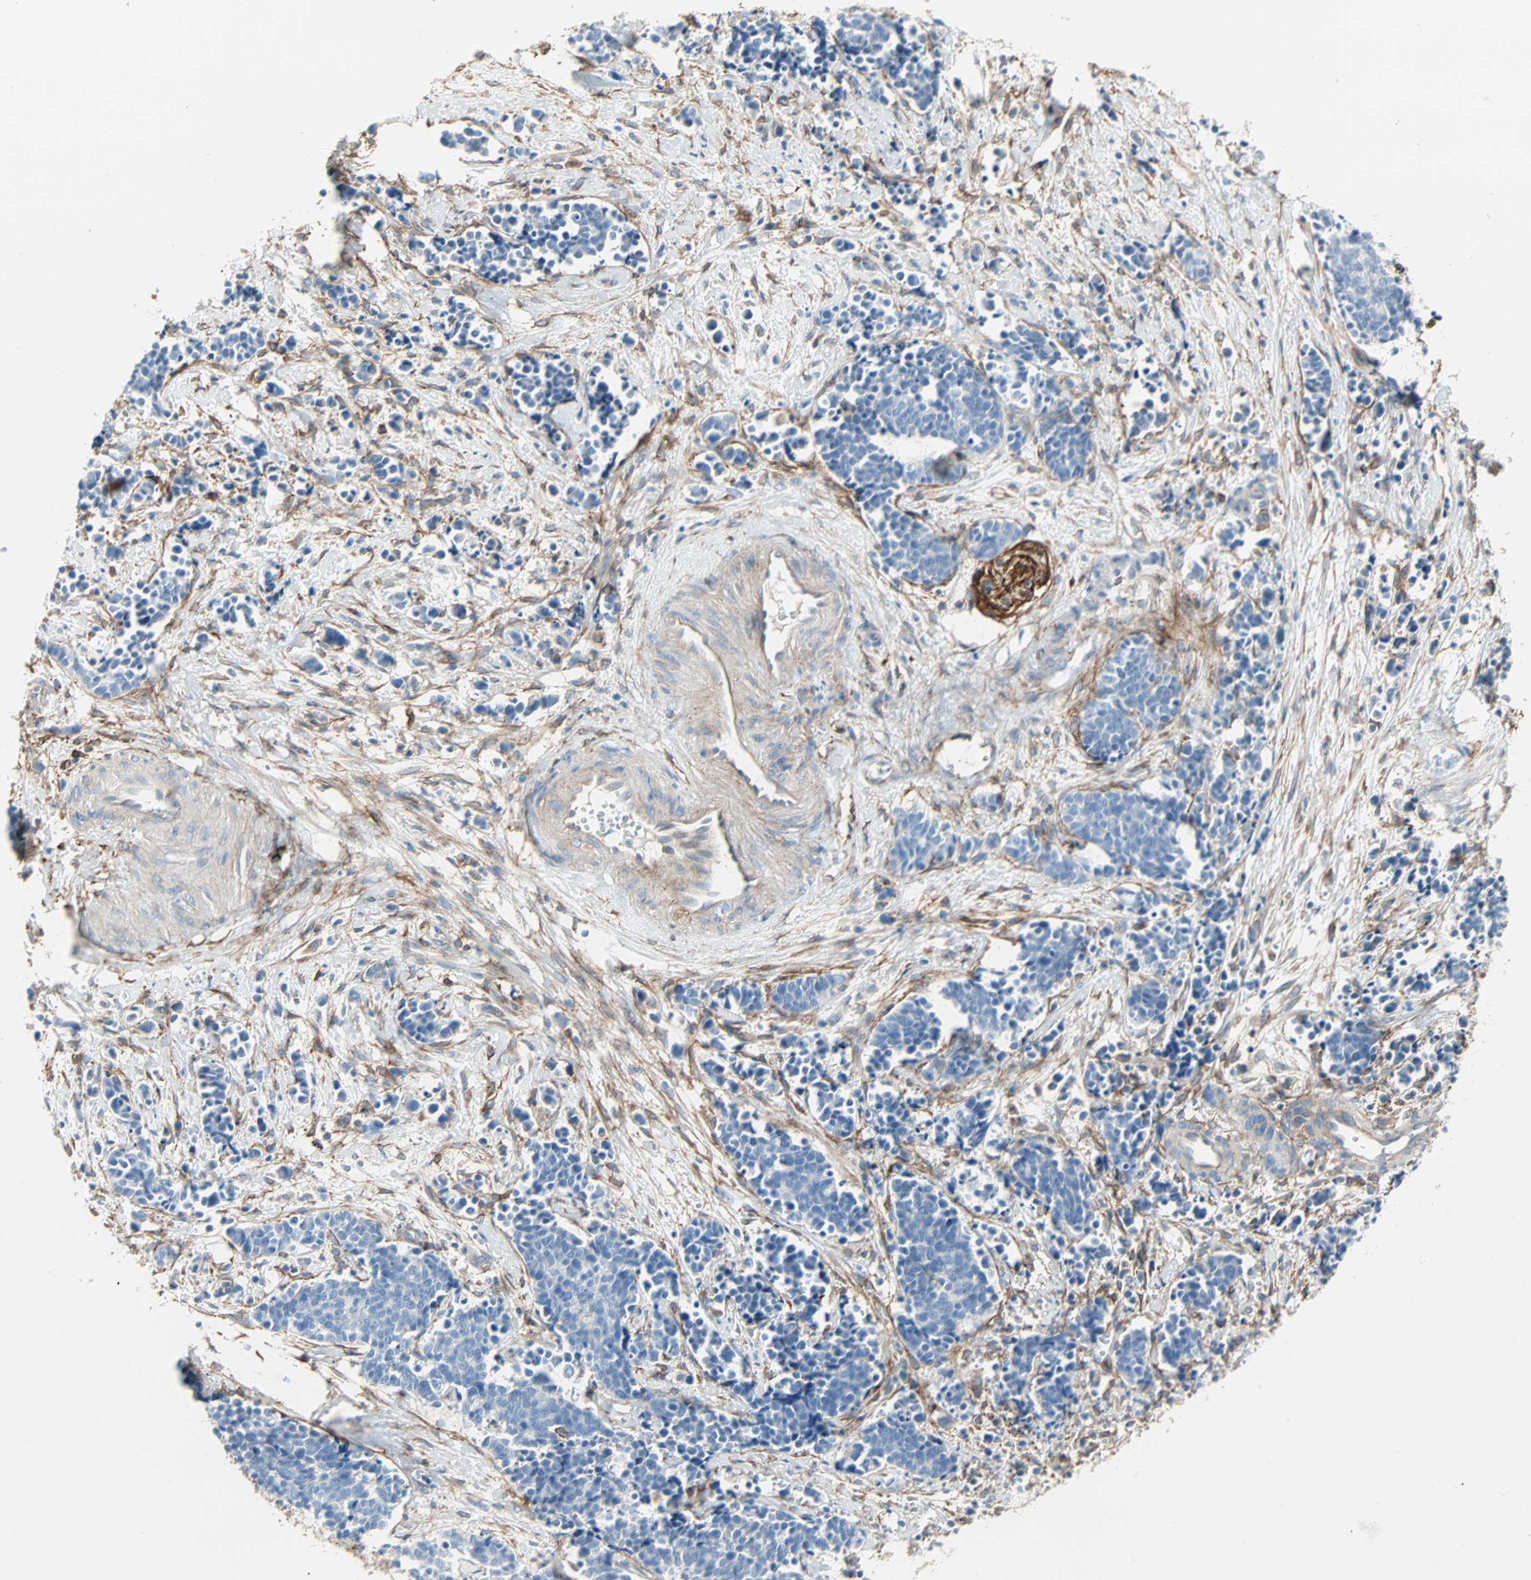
{"staining": {"intensity": "negative", "quantity": "none", "location": "none"}, "tissue": "cervical cancer", "cell_type": "Tumor cells", "image_type": "cancer", "snomed": [{"axis": "morphology", "description": "Squamous cell carcinoma, NOS"}, {"axis": "topography", "description": "Cervix"}], "caption": "High power microscopy micrograph of an immunohistochemistry histopathology image of cervical squamous cell carcinoma, revealing no significant expression in tumor cells. The staining was performed using DAB (3,3'-diaminobenzidine) to visualize the protein expression in brown, while the nuclei were stained in blue with hematoxylin (Magnification: 20x).", "gene": "EPB41L2", "patient": {"sex": "female", "age": 35}}